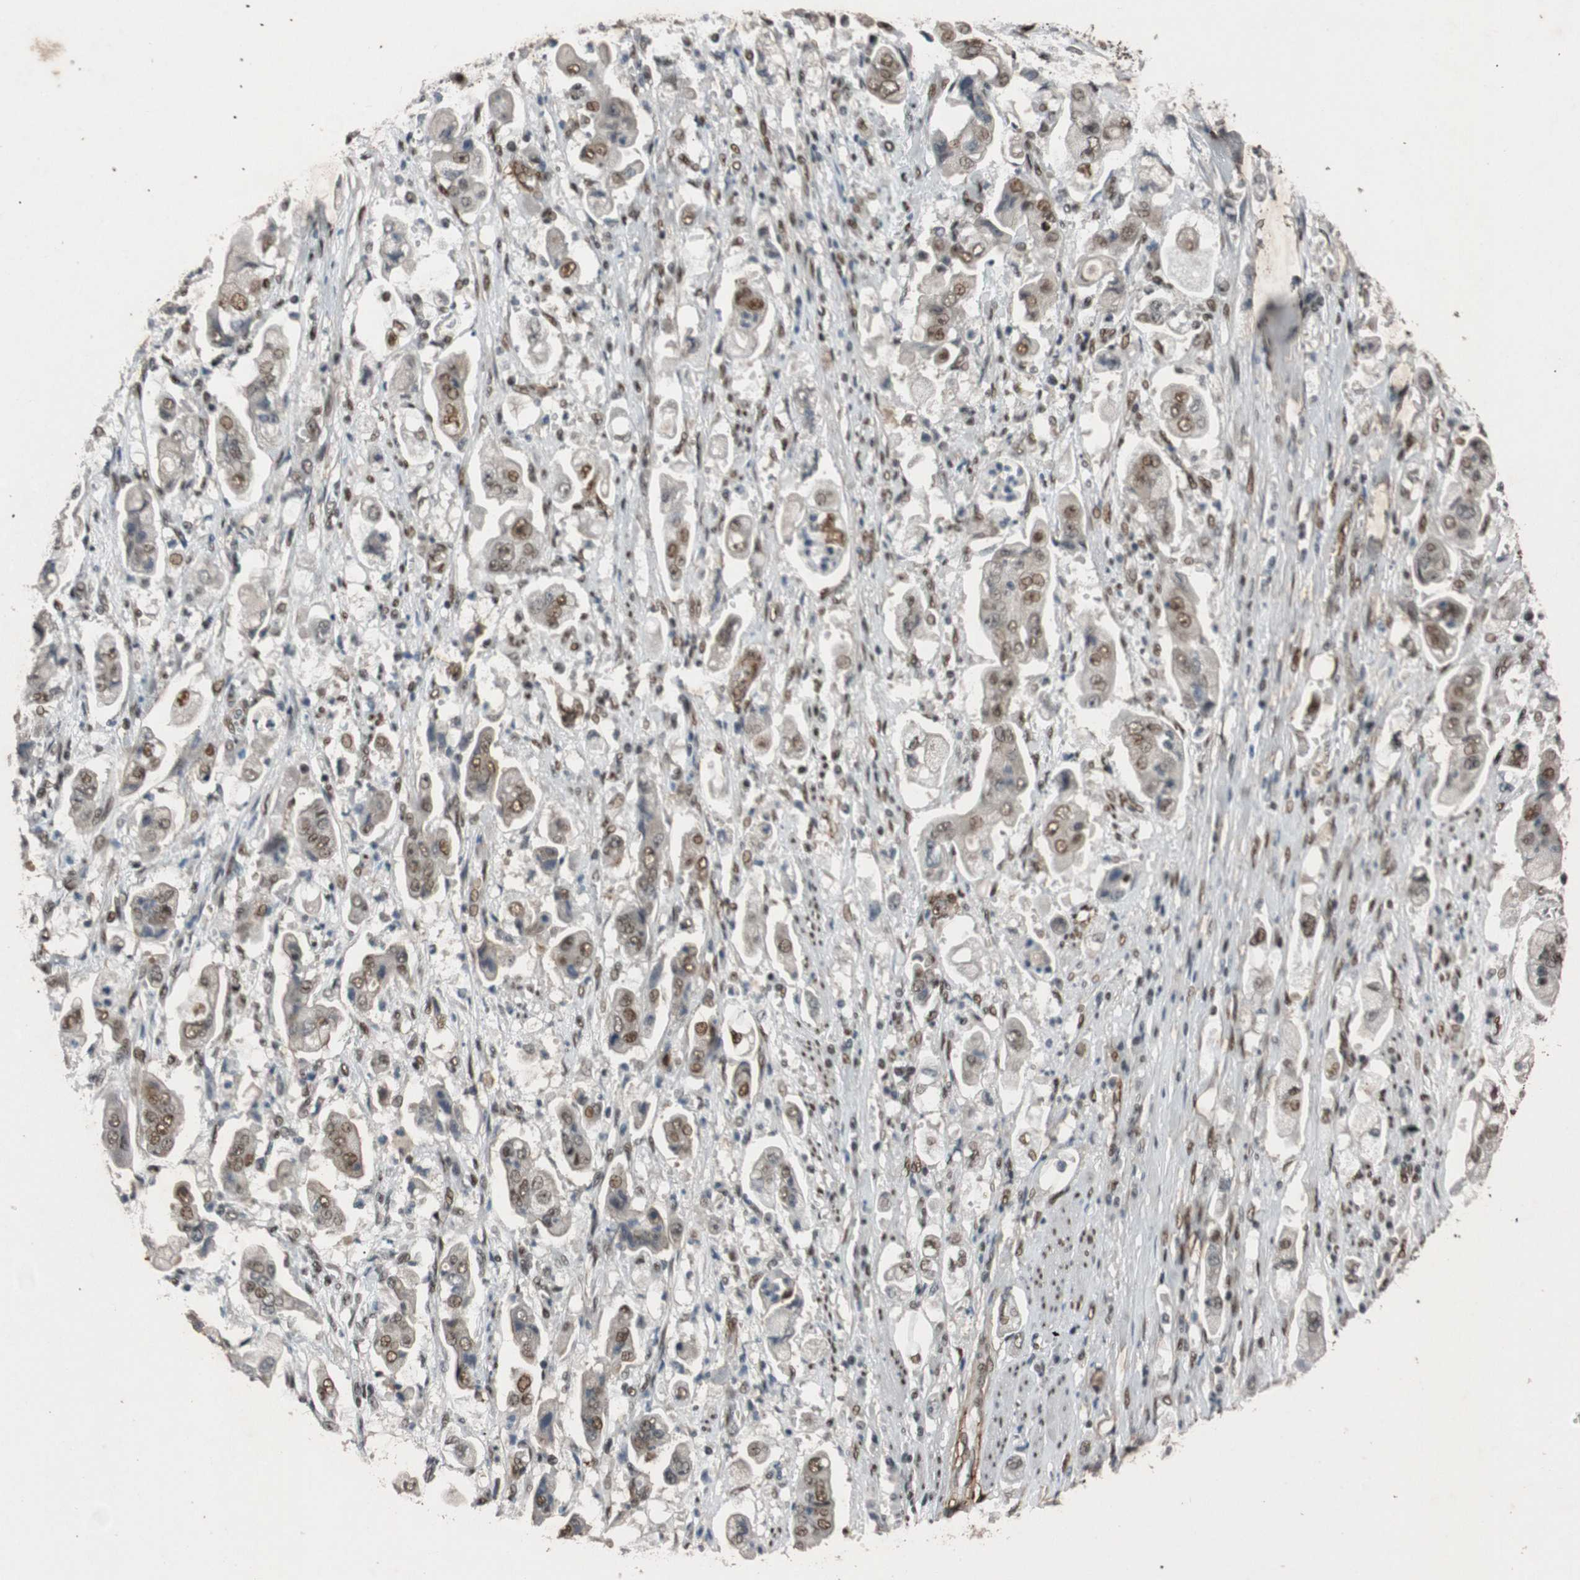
{"staining": {"intensity": "moderate", "quantity": ">75%", "location": "nuclear"}, "tissue": "stomach cancer", "cell_type": "Tumor cells", "image_type": "cancer", "snomed": [{"axis": "morphology", "description": "Adenocarcinoma, NOS"}, {"axis": "topography", "description": "Stomach"}], "caption": "This is an image of immunohistochemistry staining of stomach adenocarcinoma, which shows moderate positivity in the nuclear of tumor cells.", "gene": "HEXIM1", "patient": {"sex": "male", "age": 62}}